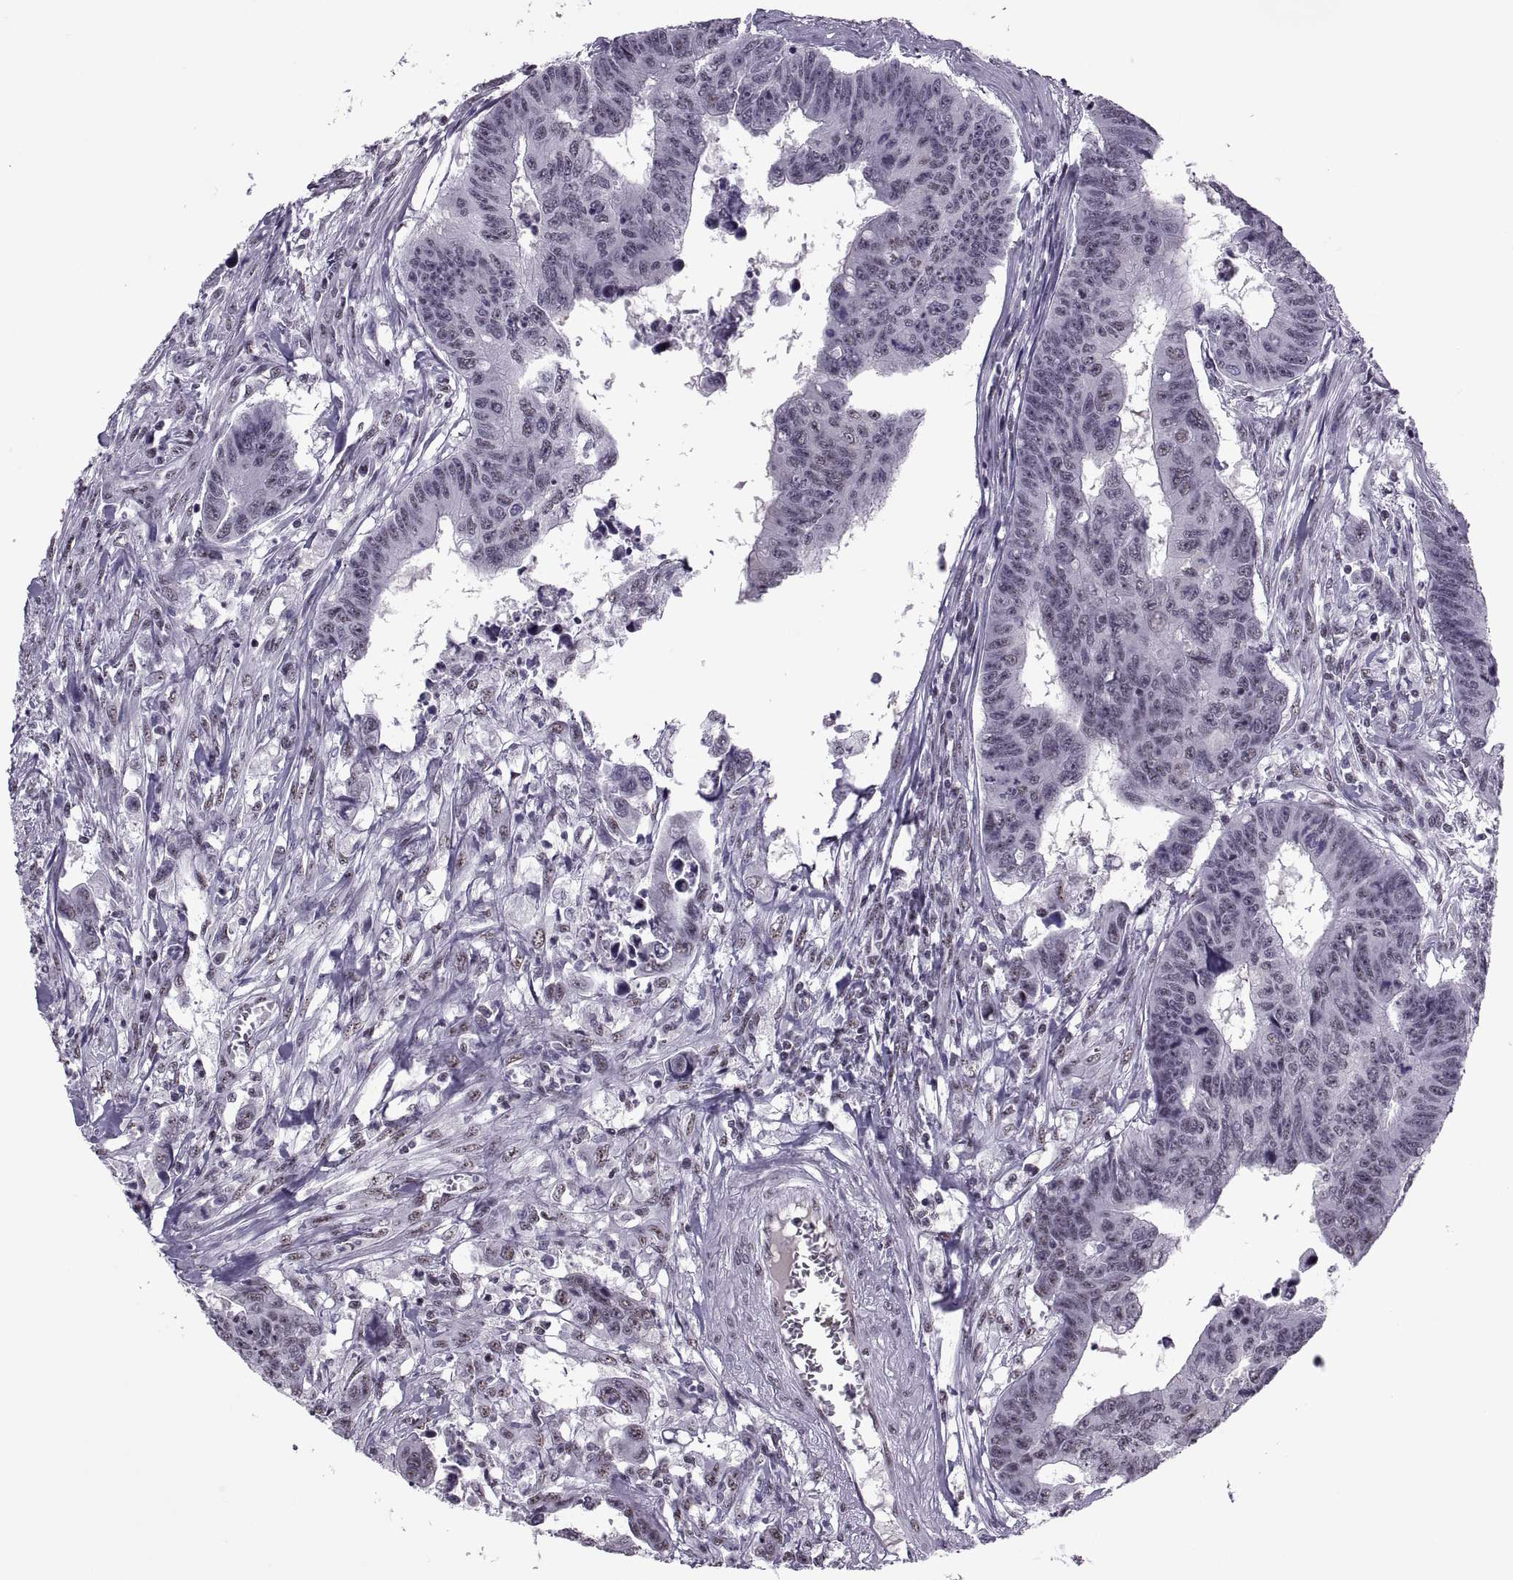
{"staining": {"intensity": "weak", "quantity": "<25%", "location": "nuclear"}, "tissue": "colorectal cancer", "cell_type": "Tumor cells", "image_type": "cancer", "snomed": [{"axis": "morphology", "description": "Adenocarcinoma, NOS"}, {"axis": "topography", "description": "Rectum"}], "caption": "A high-resolution micrograph shows immunohistochemistry staining of adenocarcinoma (colorectal), which reveals no significant positivity in tumor cells.", "gene": "MAGEA4", "patient": {"sex": "female", "age": 85}}